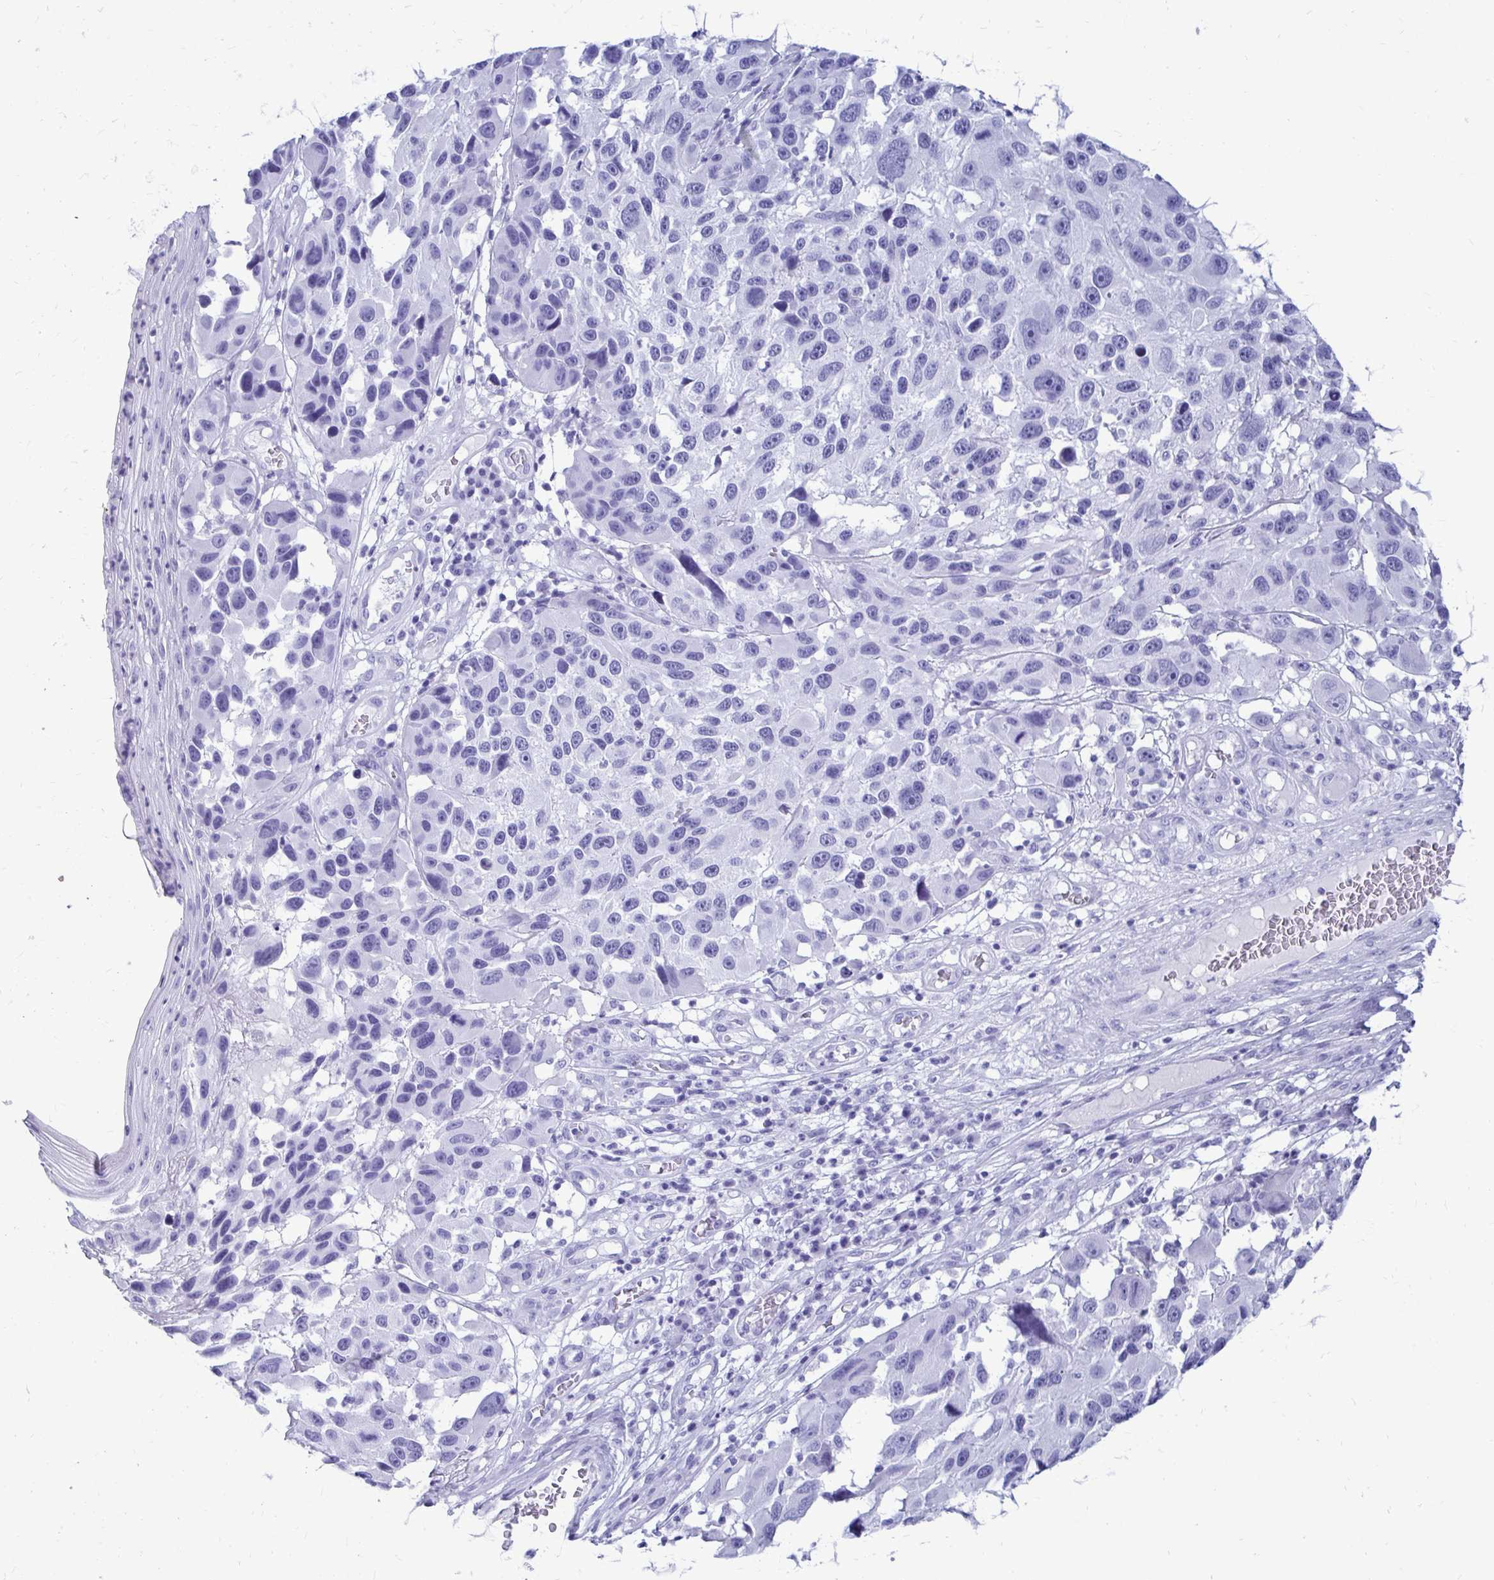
{"staining": {"intensity": "negative", "quantity": "none", "location": "none"}, "tissue": "melanoma", "cell_type": "Tumor cells", "image_type": "cancer", "snomed": [{"axis": "morphology", "description": "Malignant melanoma, NOS"}, {"axis": "topography", "description": "Skin"}], "caption": "IHC of melanoma displays no staining in tumor cells.", "gene": "OR10R2", "patient": {"sex": "male", "age": 53}}